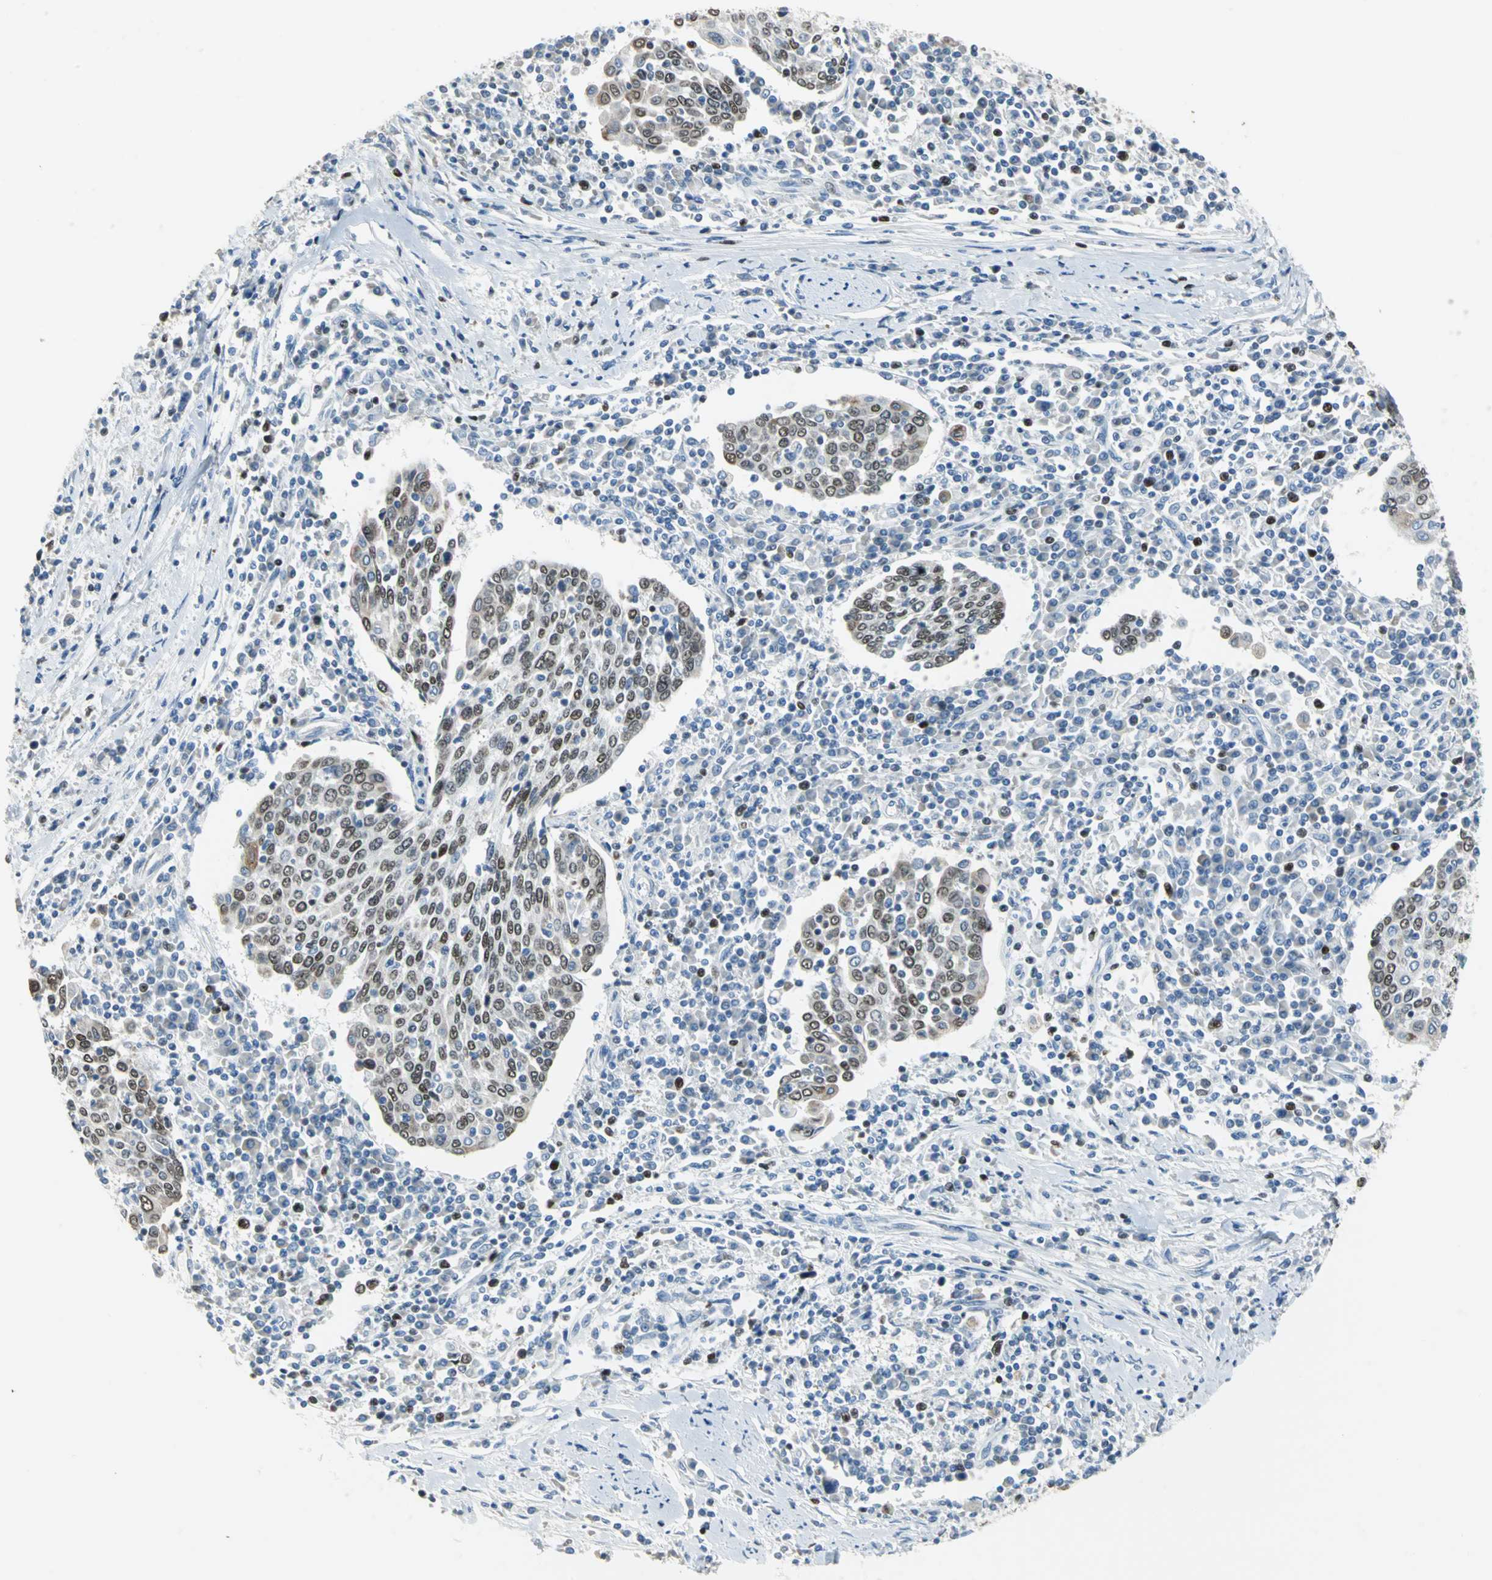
{"staining": {"intensity": "moderate", "quantity": ">75%", "location": "nuclear"}, "tissue": "cervical cancer", "cell_type": "Tumor cells", "image_type": "cancer", "snomed": [{"axis": "morphology", "description": "Squamous cell carcinoma, NOS"}, {"axis": "topography", "description": "Cervix"}], "caption": "Moderate nuclear positivity is appreciated in about >75% of tumor cells in cervical cancer (squamous cell carcinoma).", "gene": "MCM3", "patient": {"sex": "female", "age": 40}}